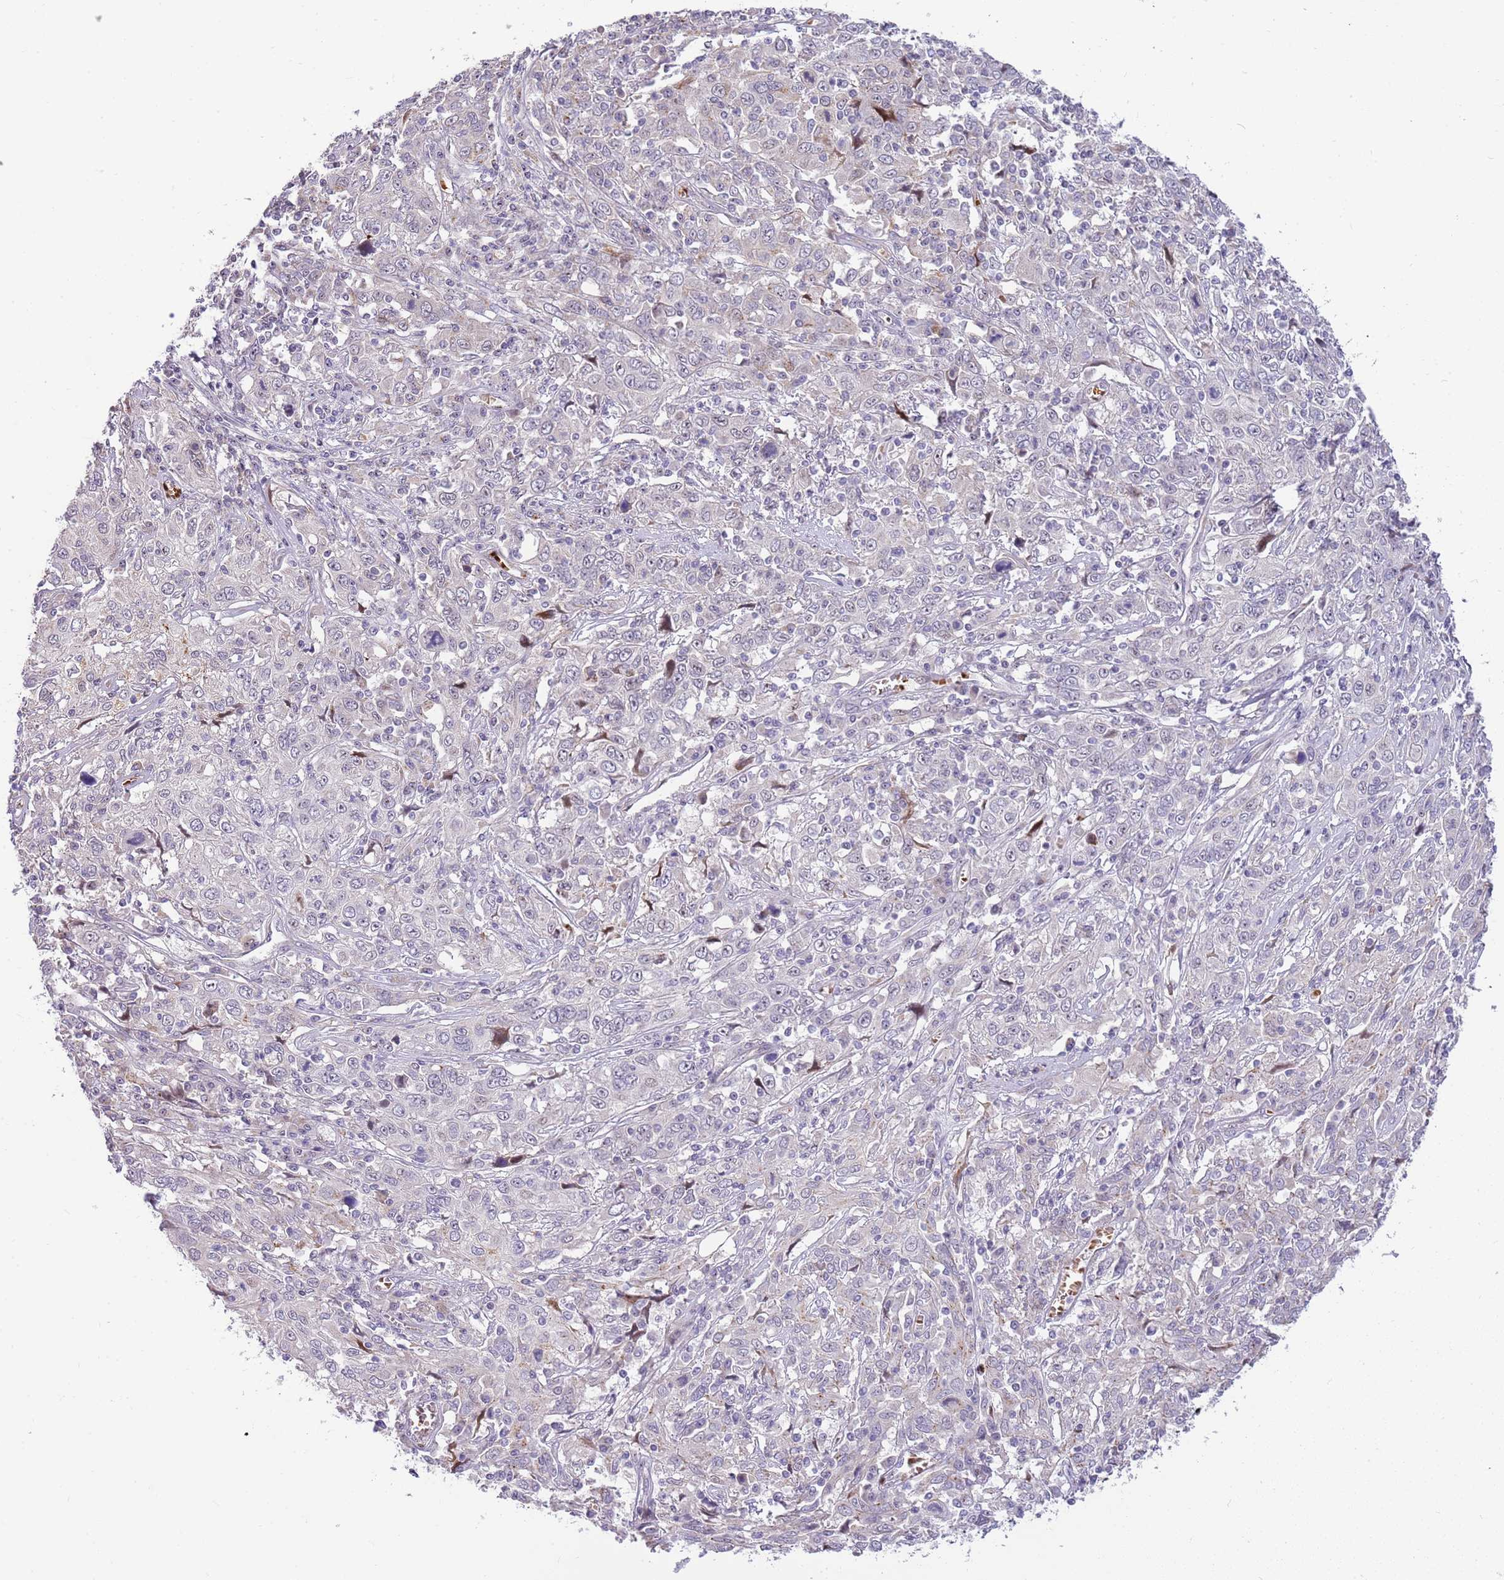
{"staining": {"intensity": "negative", "quantity": "none", "location": "none"}, "tissue": "cervical cancer", "cell_type": "Tumor cells", "image_type": "cancer", "snomed": [{"axis": "morphology", "description": "Squamous cell carcinoma, NOS"}, {"axis": "topography", "description": "Cervix"}], "caption": "Immunohistochemistry micrograph of human cervical cancer stained for a protein (brown), which reveals no staining in tumor cells.", "gene": "DNAJA3", "patient": {"sex": "female", "age": 46}}